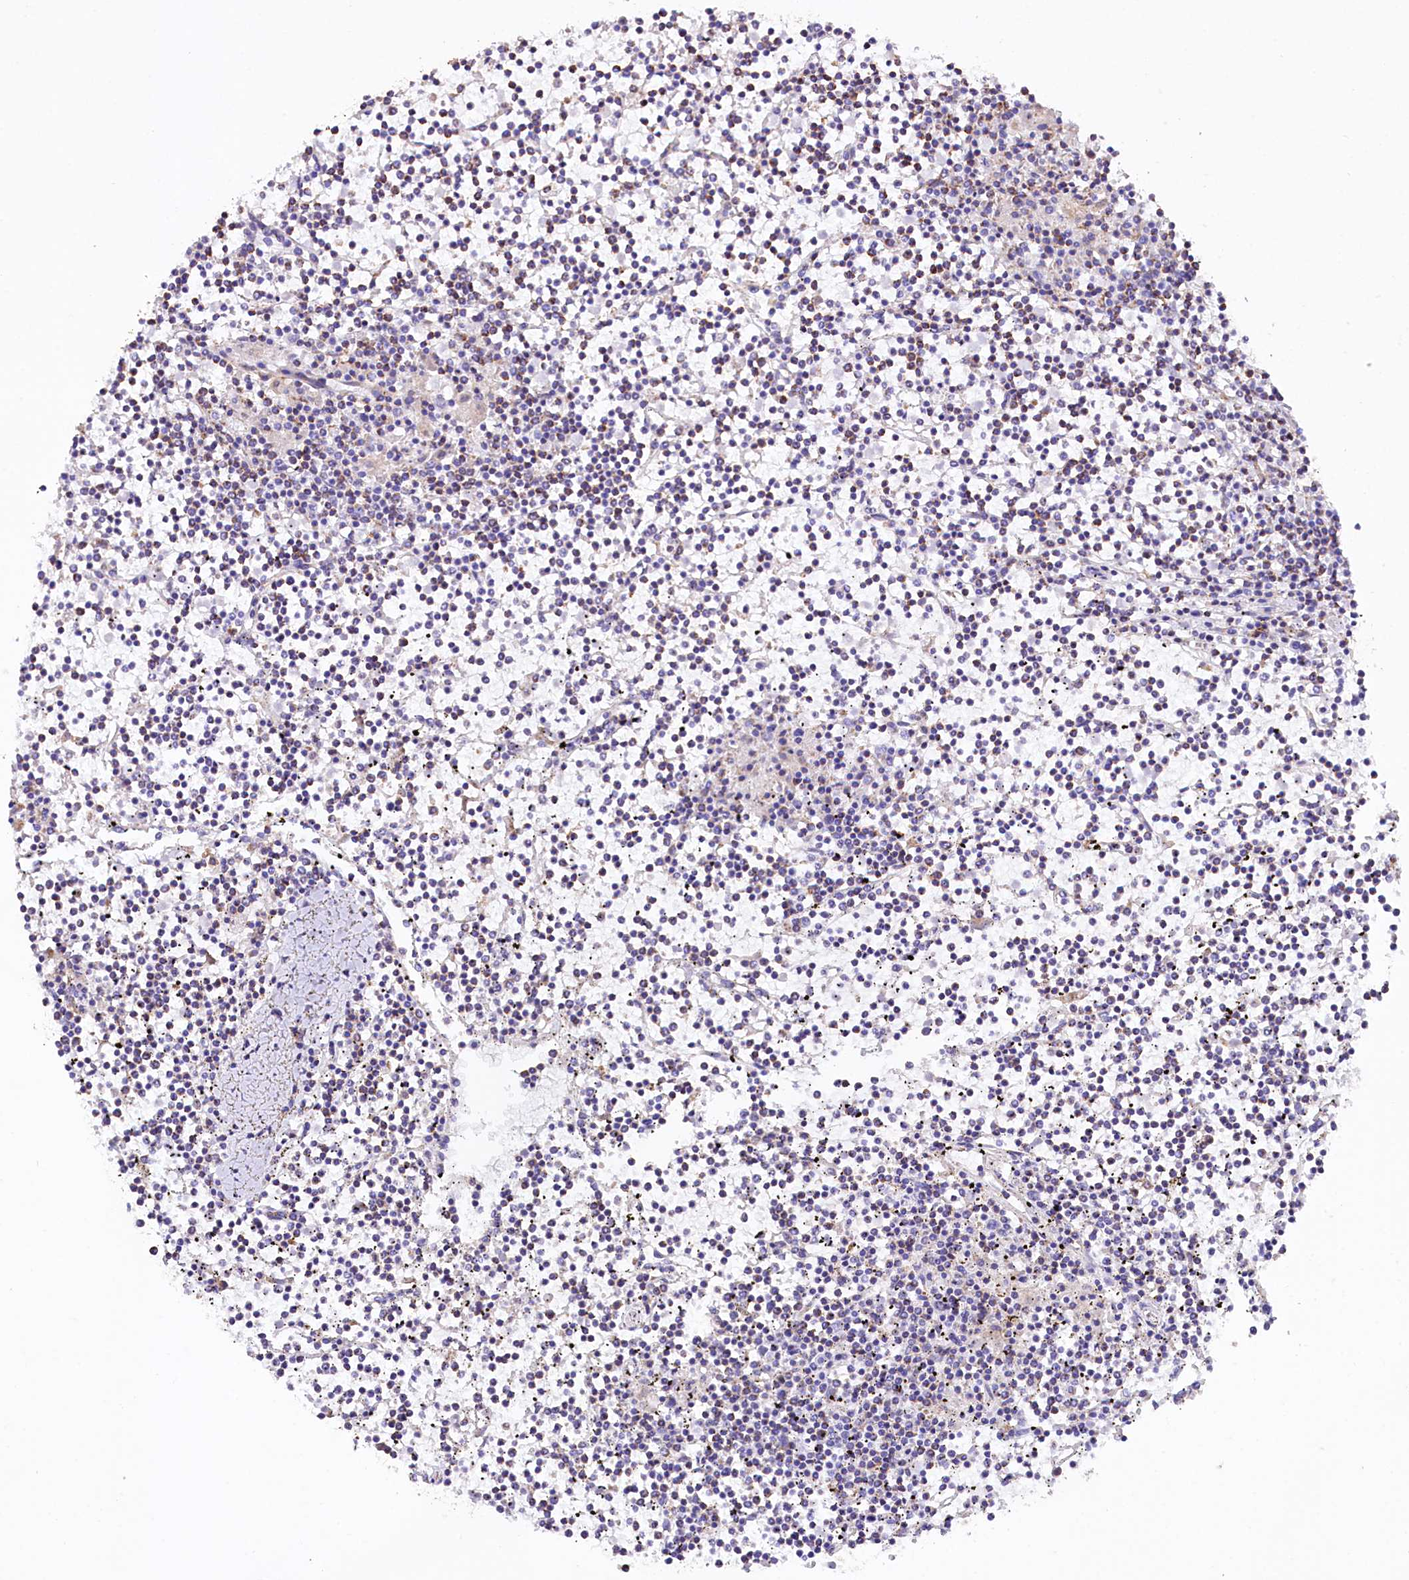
{"staining": {"intensity": "negative", "quantity": "none", "location": "none"}, "tissue": "lymphoma", "cell_type": "Tumor cells", "image_type": "cancer", "snomed": [{"axis": "morphology", "description": "Malignant lymphoma, non-Hodgkin's type, Low grade"}, {"axis": "topography", "description": "Spleen"}], "caption": "Immunohistochemistry histopathology image of neoplastic tissue: low-grade malignant lymphoma, non-Hodgkin's type stained with DAB (3,3'-diaminobenzidine) reveals no significant protein positivity in tumor cells. (Stains: DAB IHC with hematoxylin counter stain, Microscopy: brightfield microscopy at high magnification).", "gene": "APLP2", "patient": {"sex": "female", "age": 19}}